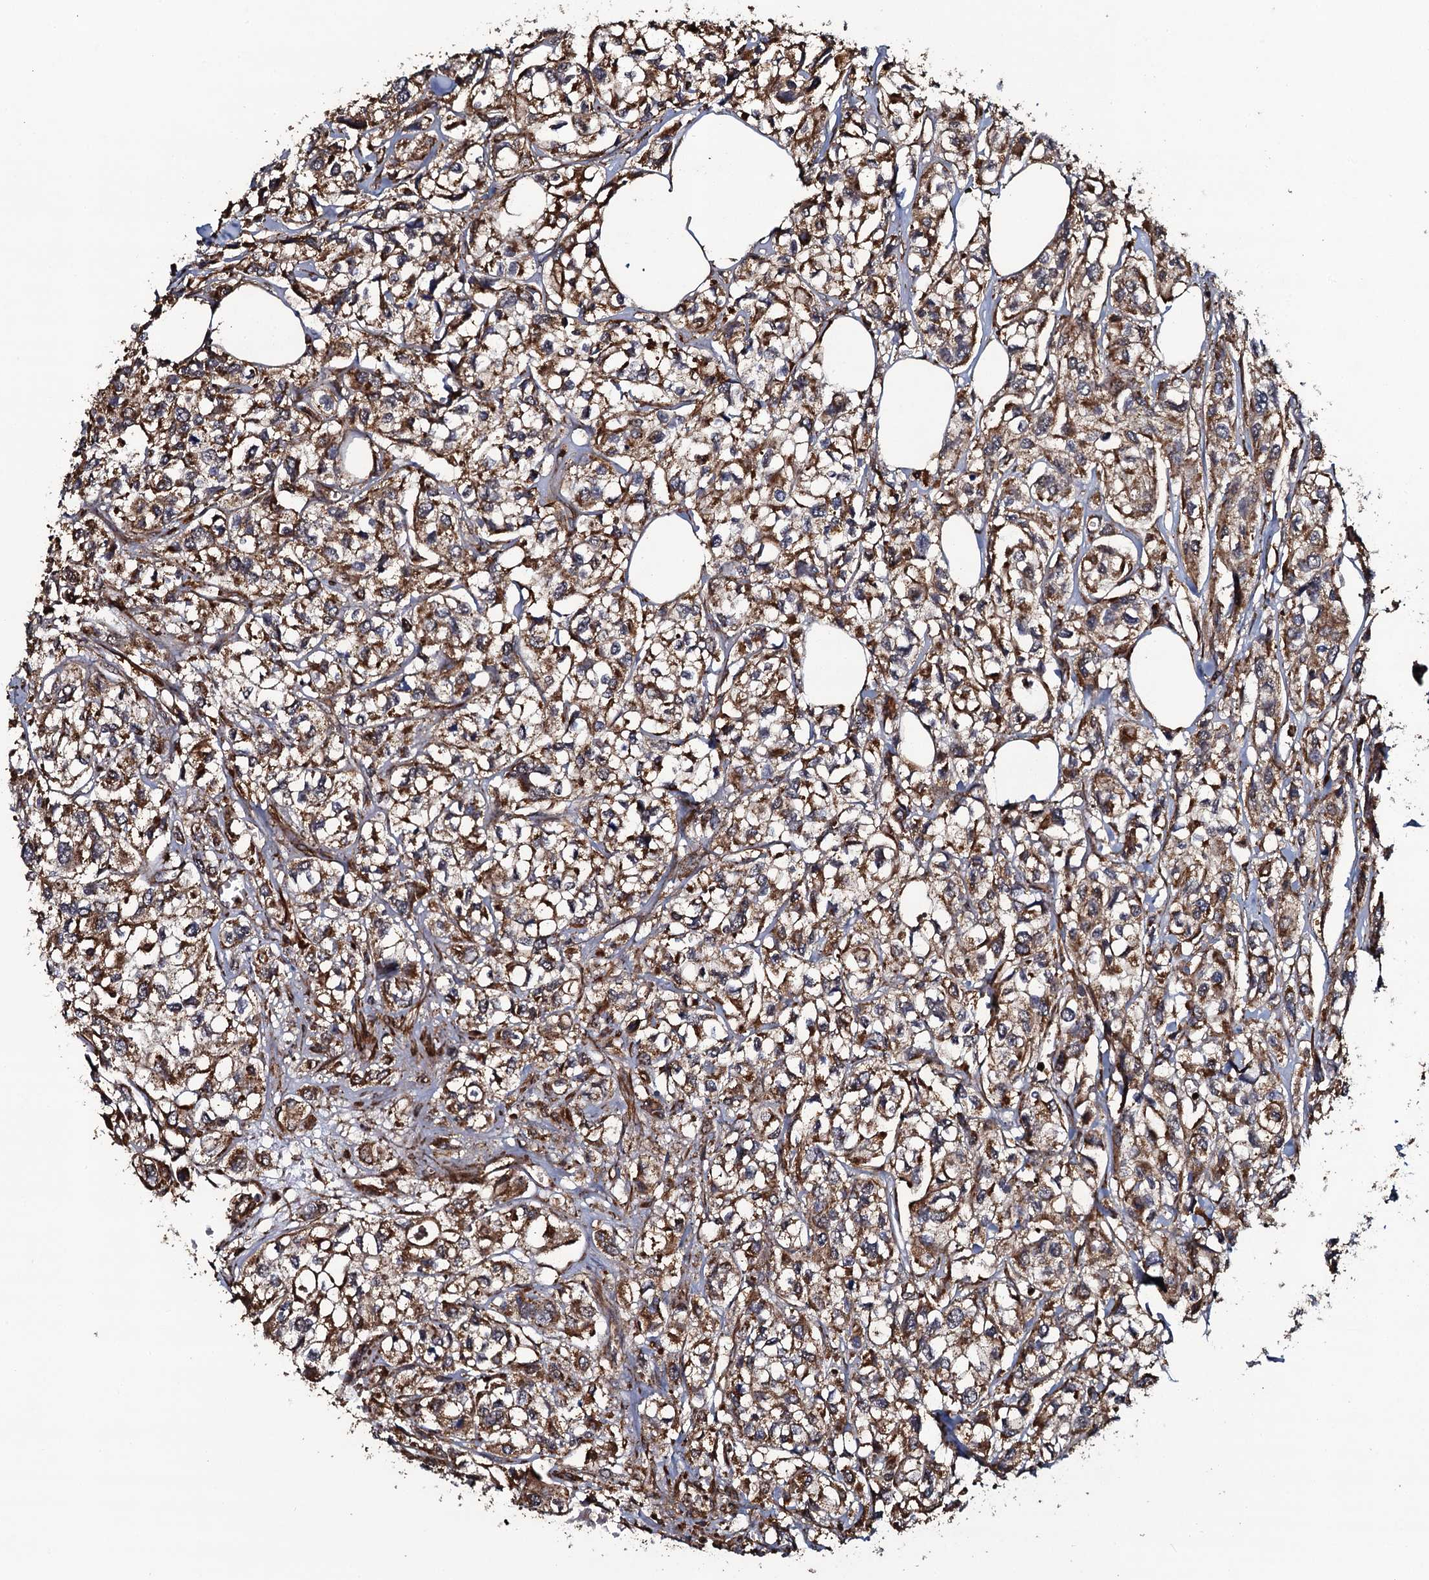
{"staining": {"intensity": "moderate", "quantity": ">75%", "location": "cytoplasmic/membranous"}, "tissue": "urothelial cancer", "cell_type": "Tumor cells", "image_type": "cancer", "snomed": [{"axis": "morphology", "description": "Urothelial carcinoma, High grade"}, {"axis": "topography", "description": "Urinary bladder"}], "caption": "The histopathology image demonstrates staining of high-grade urothelial carcinoma, revealing moderate cytoplasmic/membranous protein positivity (brown color) within tumor cells.", "gene": "VWA8", "patient": {"sex": "male", "age": 67}}